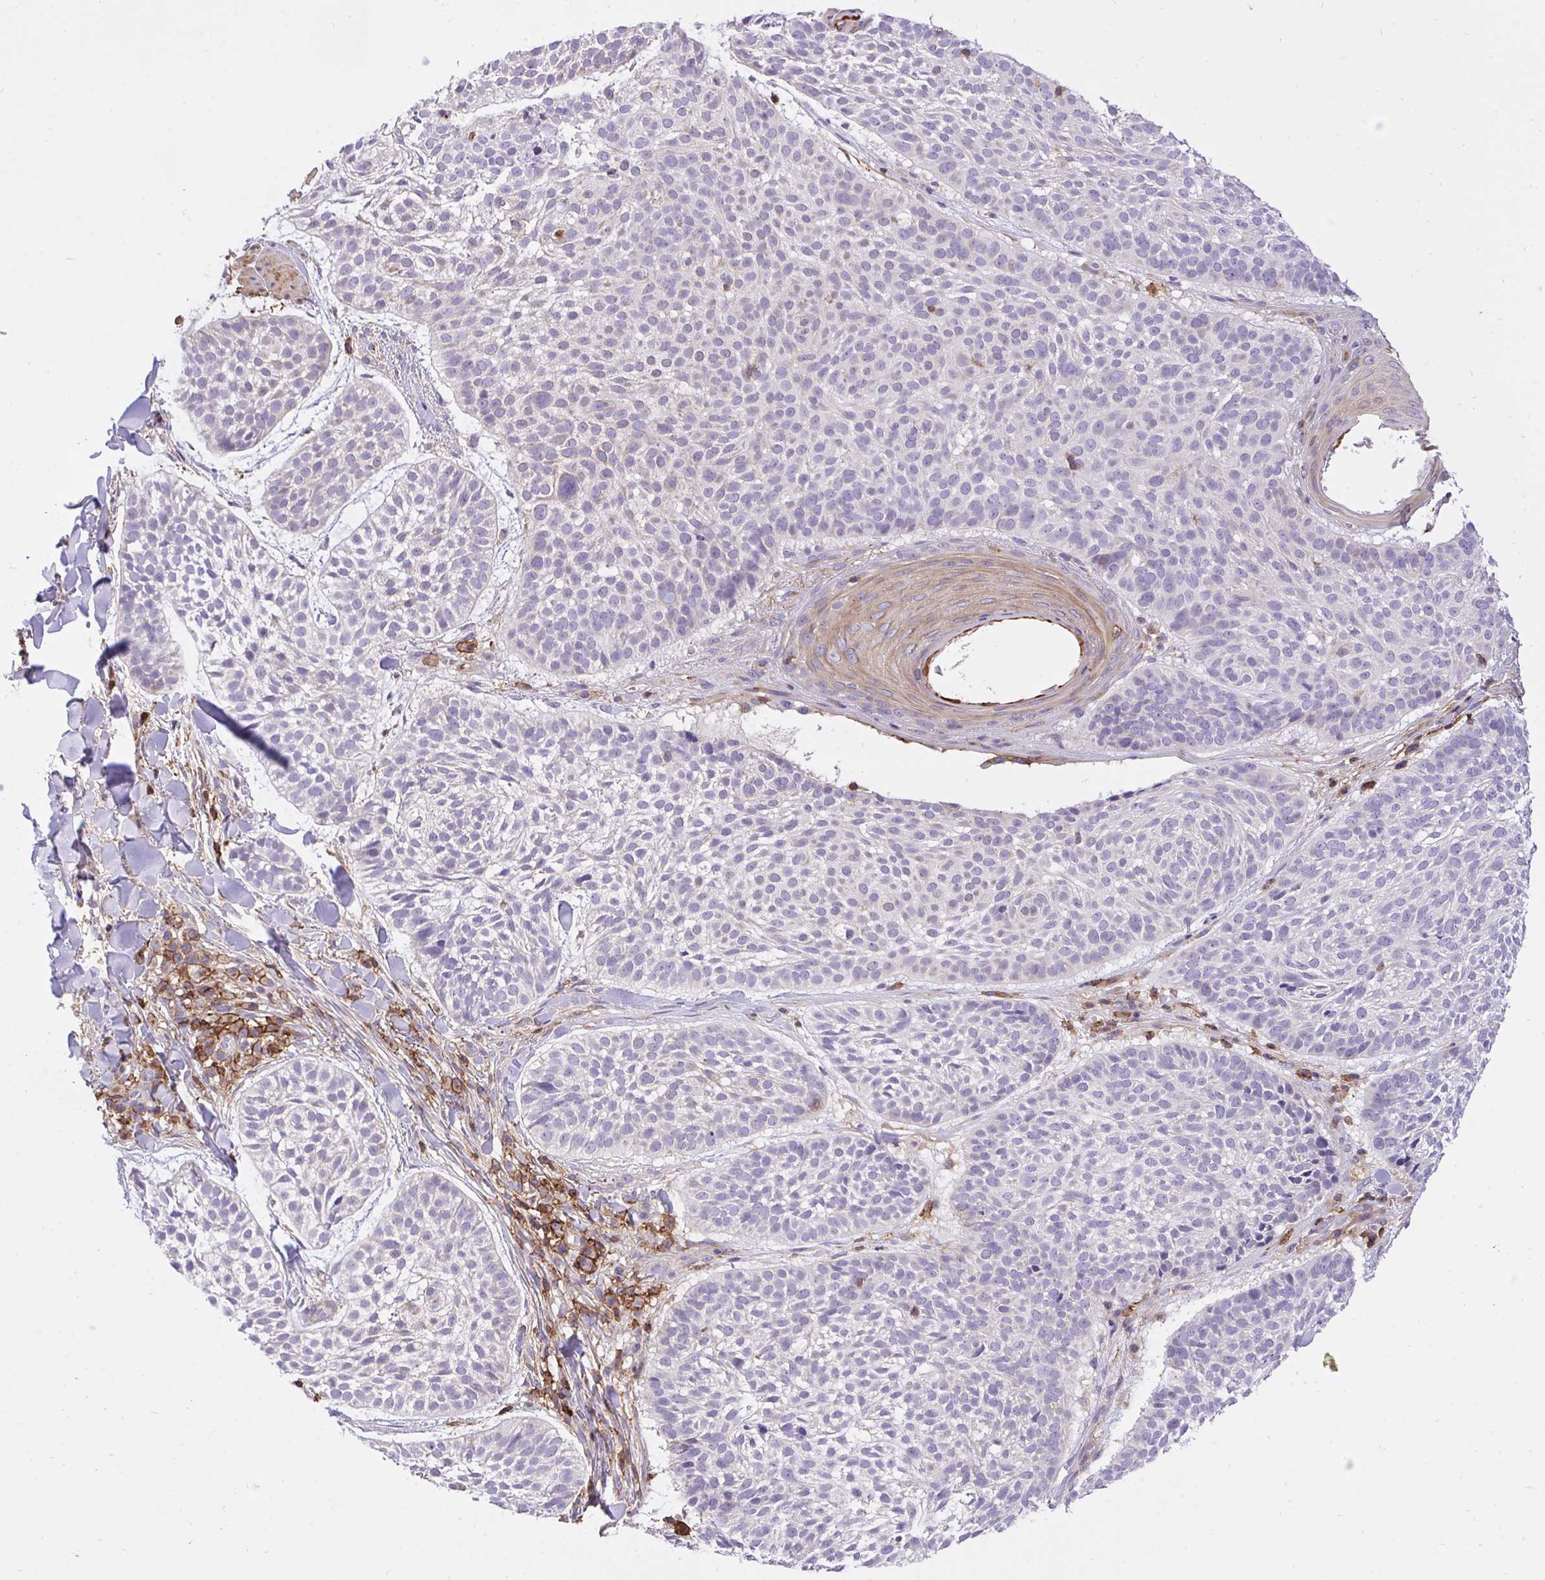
{"staining": {"intensity": "negative", "quantity": "none", "location": "none"}, "tissue": "skin cancer", "cell_type": "Tumor cells", "image_type": "cancer", "snomed": [{"axis": "morphology", "description": "Basal cell carcinoma"}, {"axis": "topography", "description": "Skin"}, {"axis": "topography", "description": "Skin of scalp"}], "caption": "High magnification brightfield microscopy of basal cell carcinoma (skin) stained with DAB (3,3'-diaminobenzidine) (brown) and counterstained with hematoxylin (blue): tumor cells show no significant staining. (DAB immunohistochemistry (IHC) with hematoxylin counter stain).", "gene": "ERI1", "patient": {"sex": "female", "age": 45}}